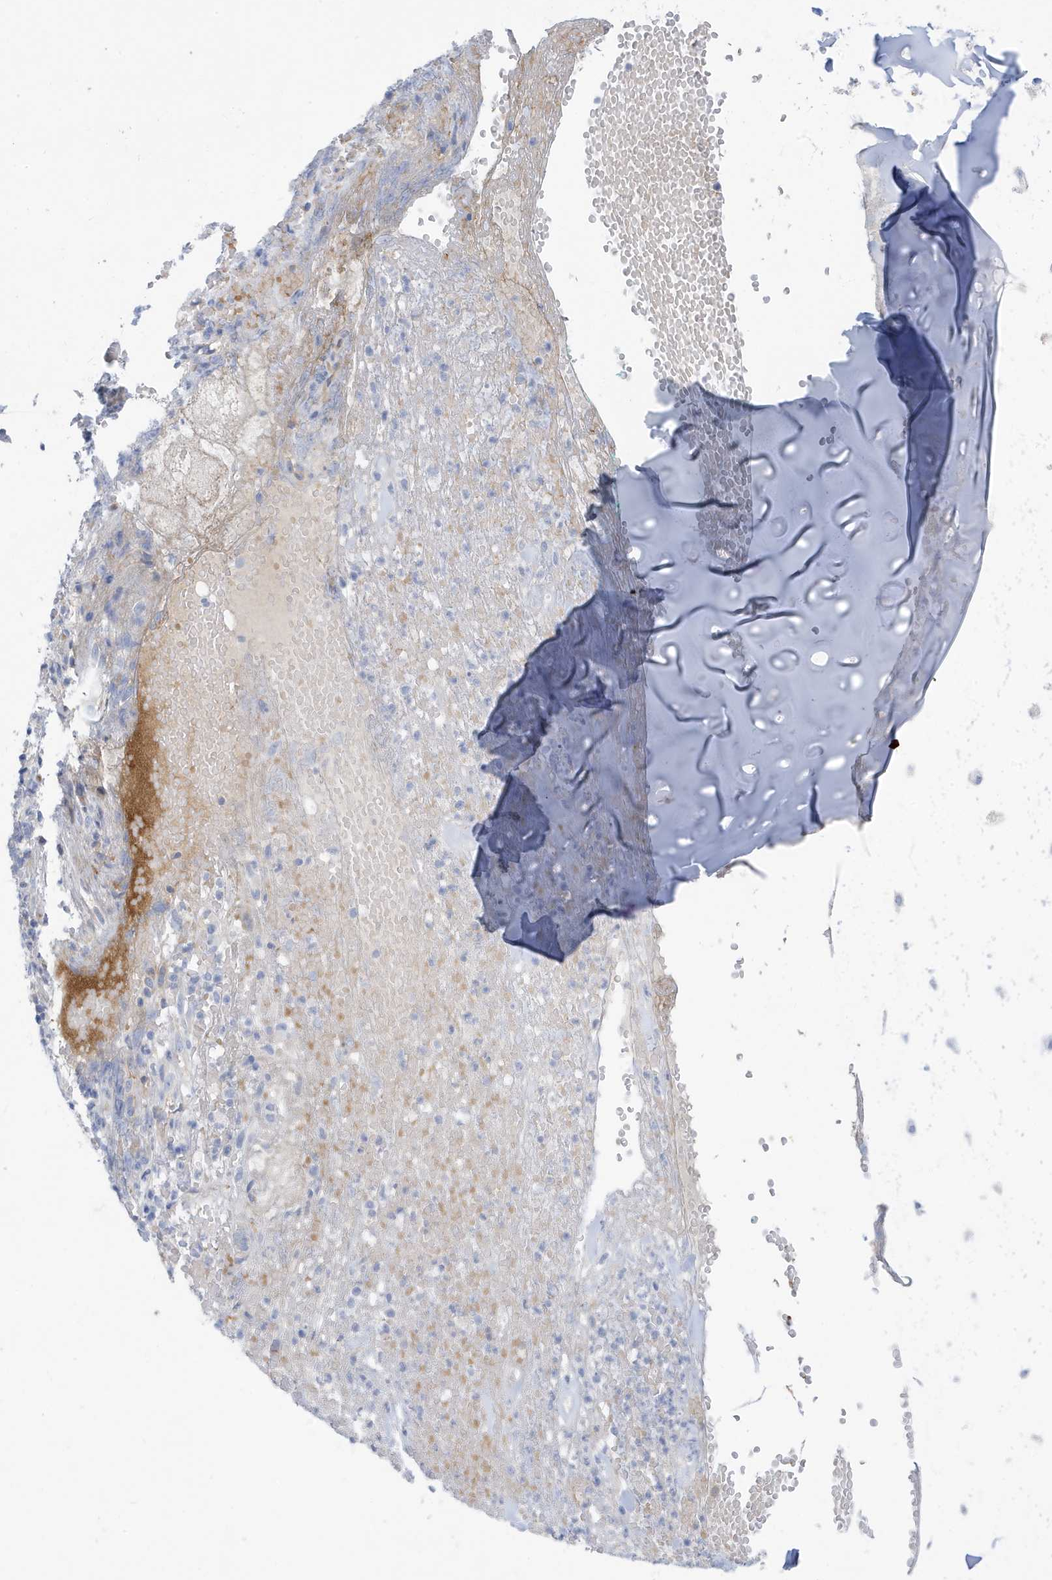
{"staining": {"intensity": "negative", "quantity": "none", "location": "none"}, "tissue": "soft tissue", "cell_type": "Chondrocytes", "image_type": "normal", "snomed": [{"axis": "morphology", "description": "Normal tissue, NOS"}, {"axis": "morphology", "description": "Basal cell carcinoma"}, {"axis": "topography", "description": "Cartilage tissue"}, {"axis": "topography", "description": "Nasopharynx"}, {"axis": "topography", "description": "Oral tissue"}], "caption": "The histopathology image exhibits no significant staining in chondrocytes of soft tissue. (Brightfield microscopy of DAB immunohistochemistry at high magnification).", "gene": "ATP13A5", "patient": {"sex": "female", "age": 77}}